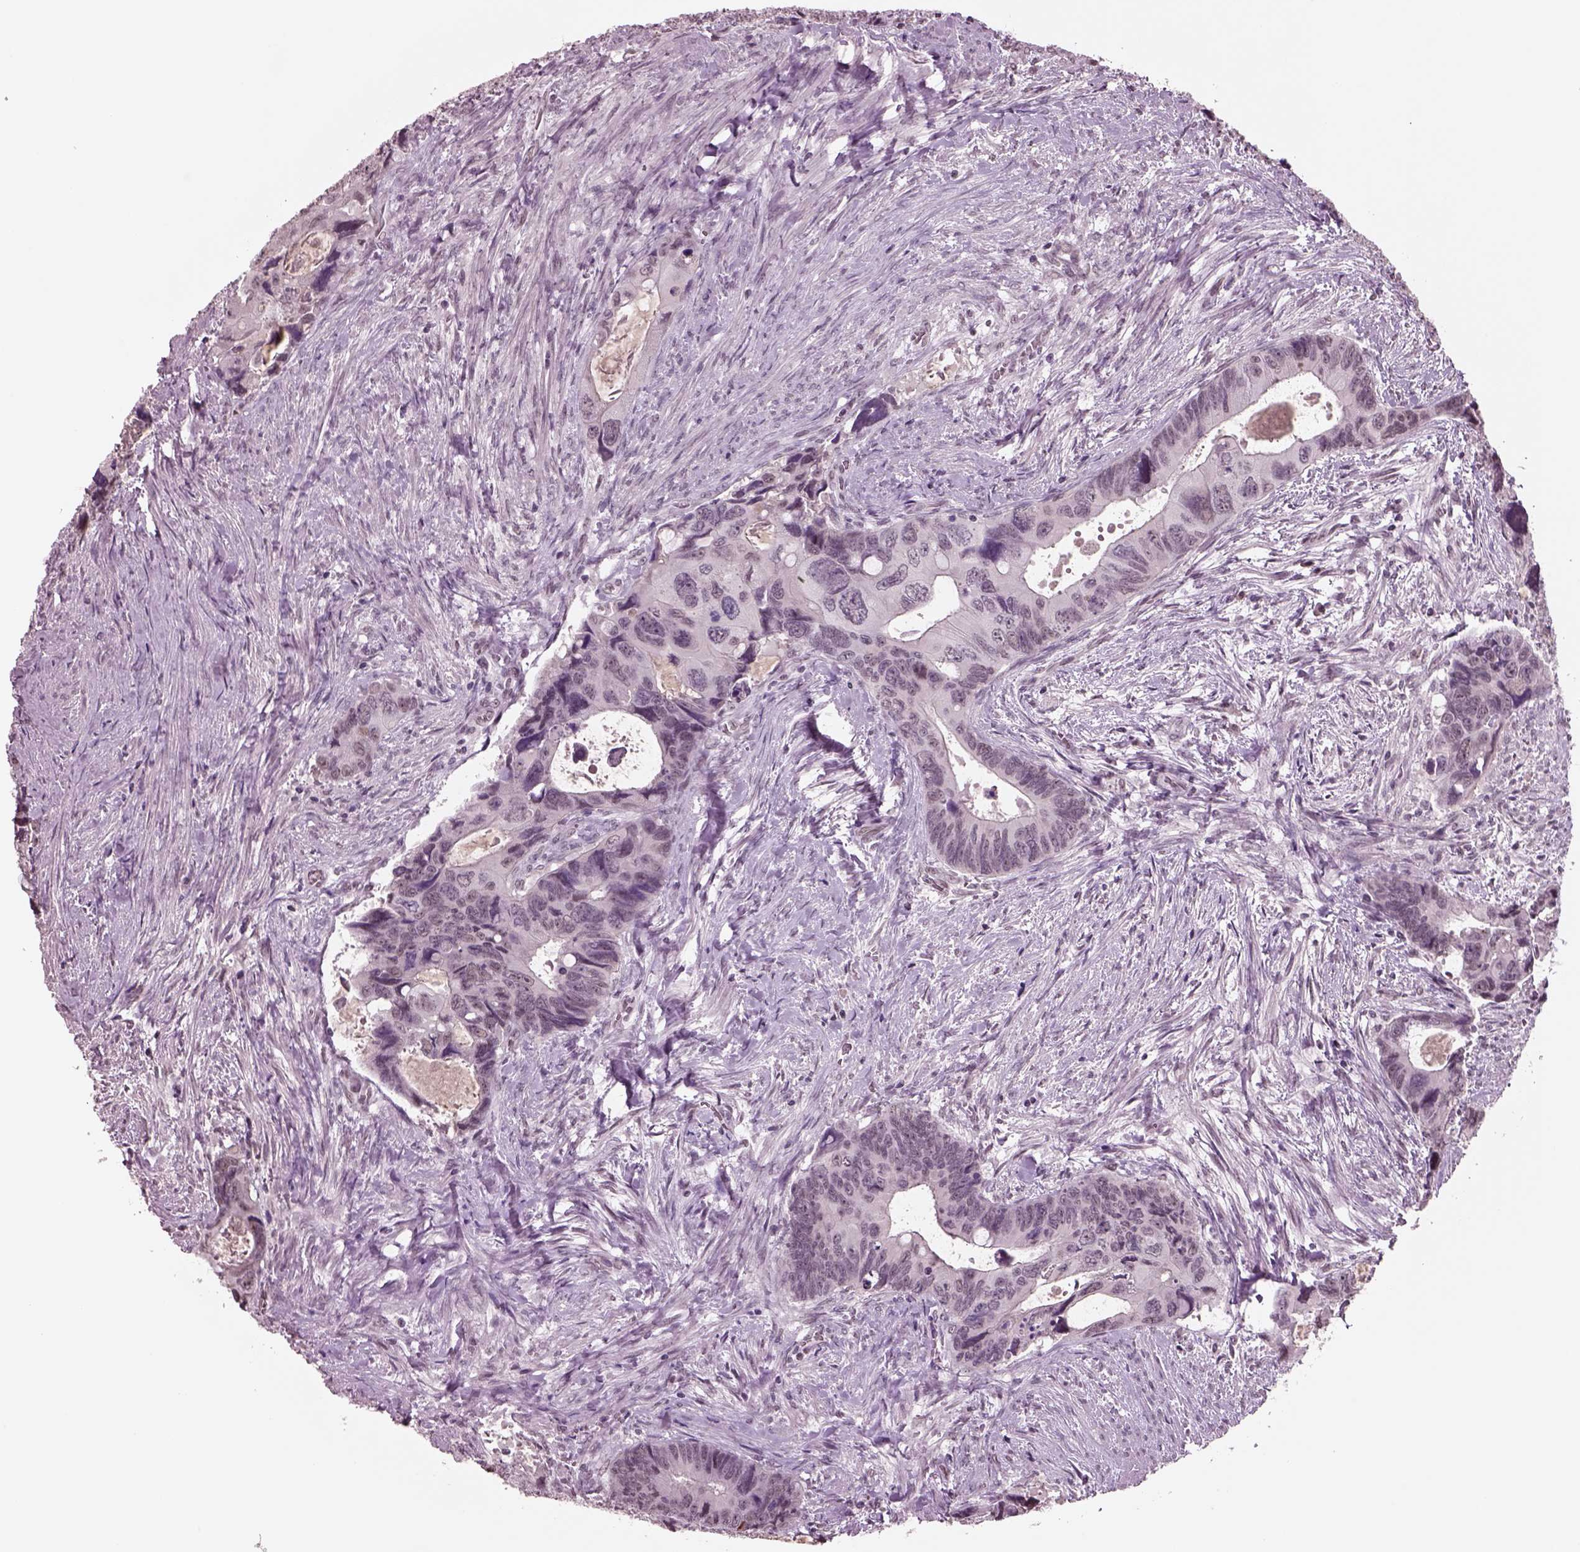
{"staining": {"intensity": "weak", "quantity": "25%-75%", "location": "nuclear"}, "tissue": "colorectal cancer", "cell_type": "Tumor cells", "image_type": "cancer", "snomed": [{"axis": "morphology", "description": "Adenocarcinoma, NOS"}, {"axis": "topography", "description": "Rectum"}], "caption": "Brown immunohistochemical staining in human colorectal cancer displays weak nuclear positivity in approximately 25%-75% of tumor cells.", "gene": "SEPHS1", "patient": {"sex": "male", "age": 62}}